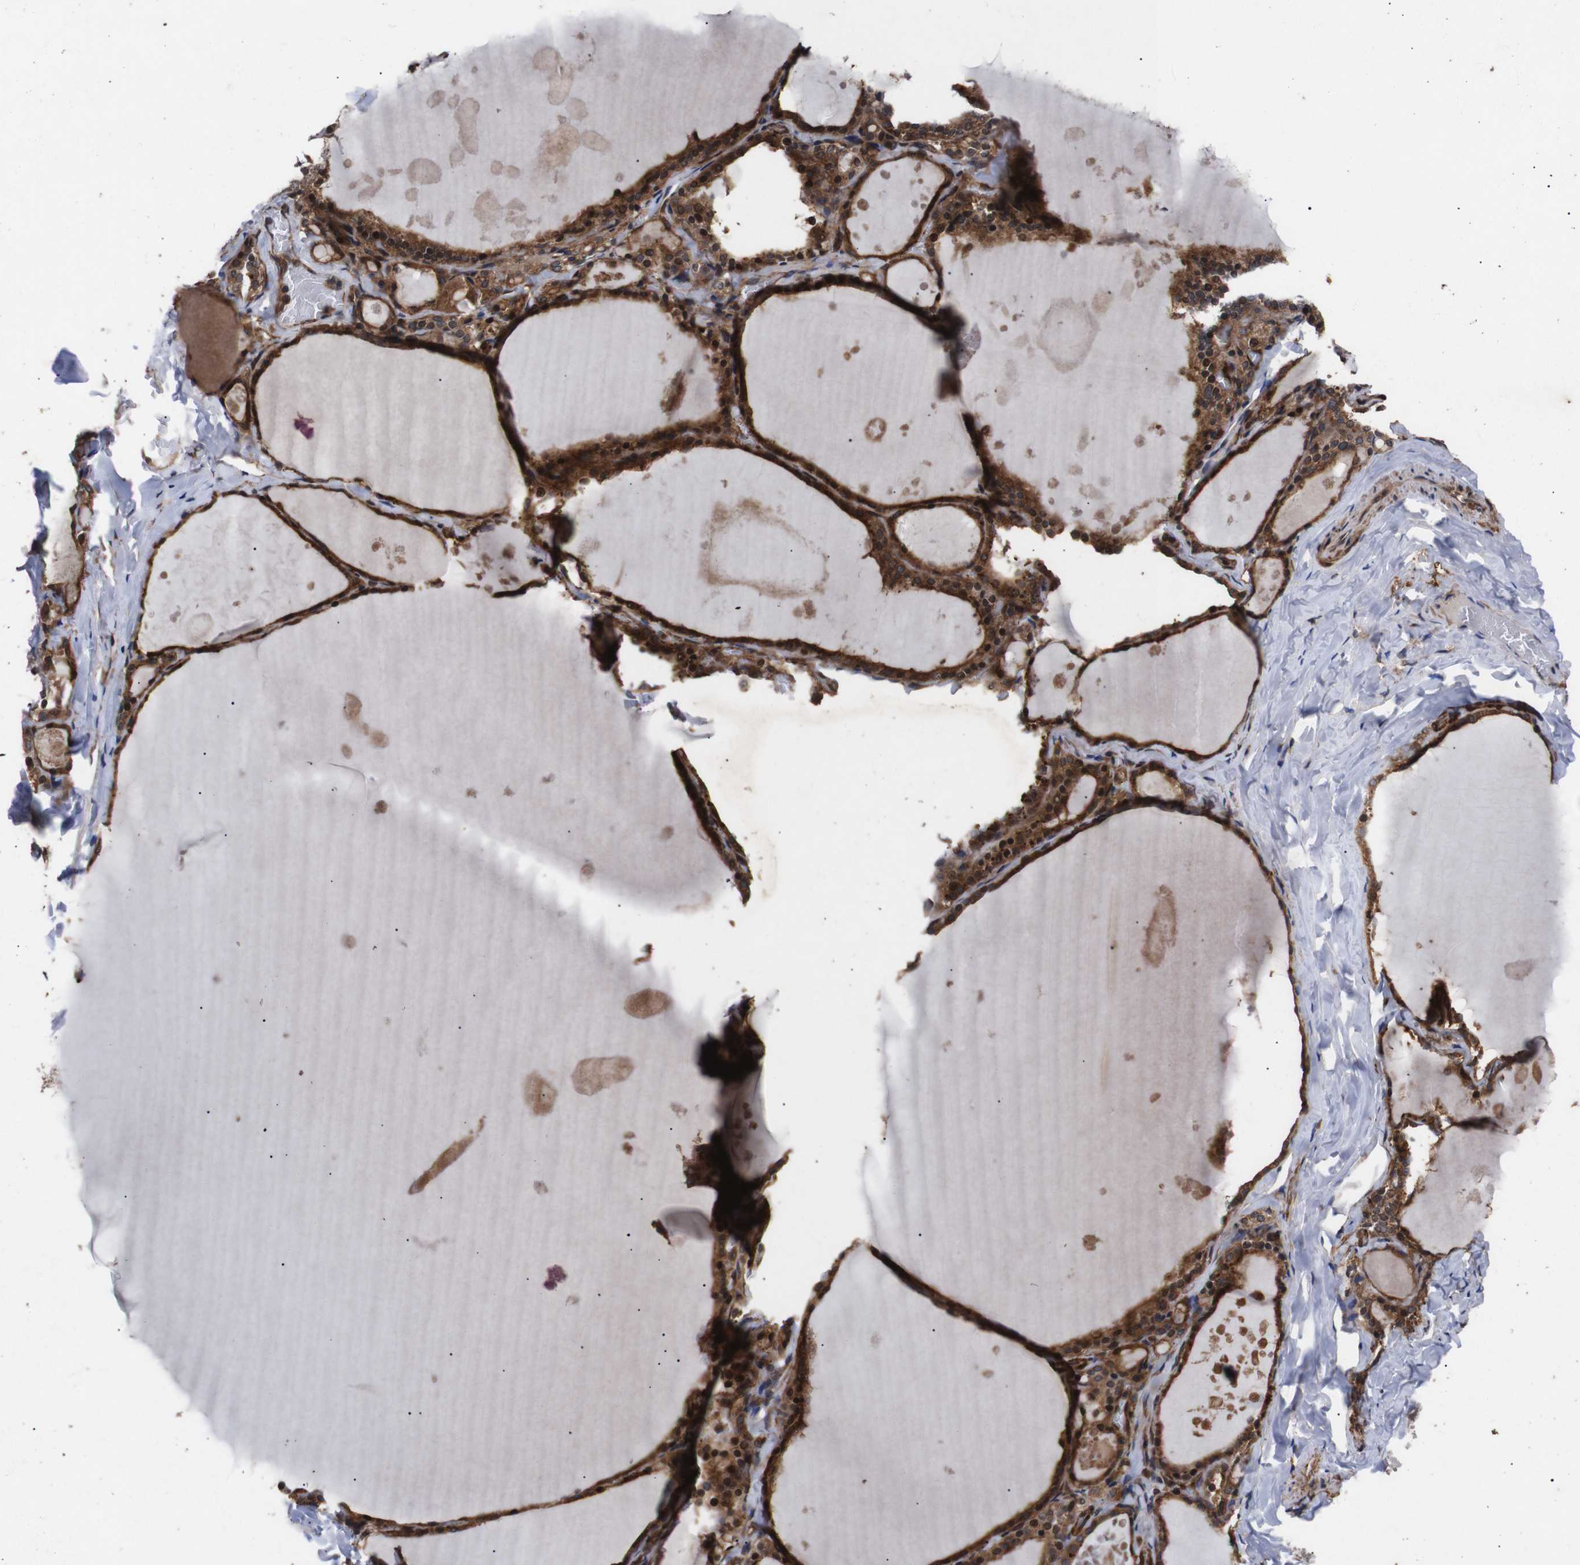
{"staining": {"intensity": "strong", "quantity": ">75%", "location": "cytoplasmic/membranous"}, "tissue": "thyroid gland", "cell_type": "Glandular cells", "image_type": "normal", "snomed": [{"axis": "morphology", "description": "Normal tissue, NOS"}, {"axis": "topography", "description": "Thyroid gland"}], "caption": "Protein analysis of normal thyroid gland demonstrates strong cytoplasmic/membranous expression in approximately >75% of glandular cells.", "gene": "PAWR", "patient": {"sex": "male", "age": 56}}